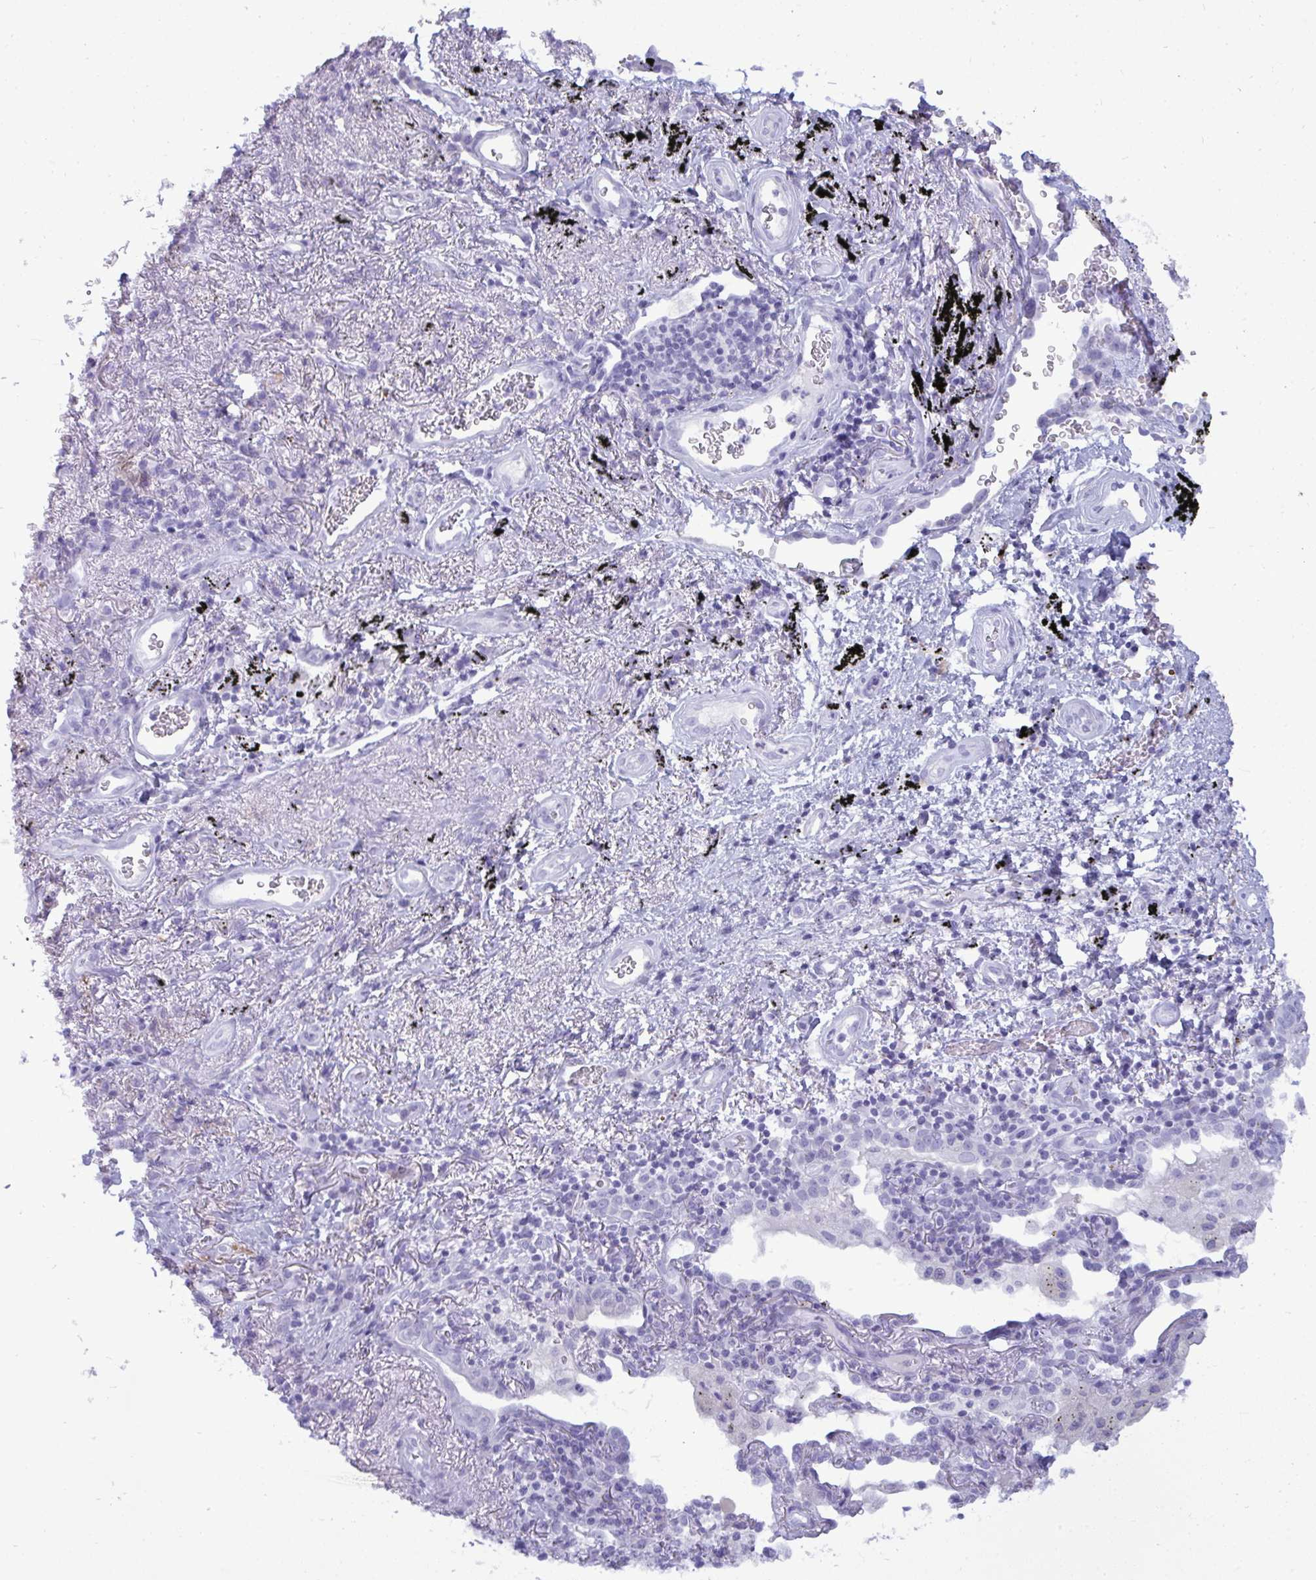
{"staining": {"intensity": "negative", "quantity": "none", "location": "none"}, "tissue": "lung cancer", "cell_type": "Tumor cells", "image_type": "cancer", "snomed": [{"axis": "morphology", "description": "Adenocarcinoma, NOS"}, {"axis": "topography", "description": "Lung"}], "caption": "An IHC micrograph of adenocarcinoma (lung) is shown. There is no staining in tumor cells of adenocarcinoma (lung).", "gene": "ANKRD60", "patient": {"sex": "male", "age": 77}}